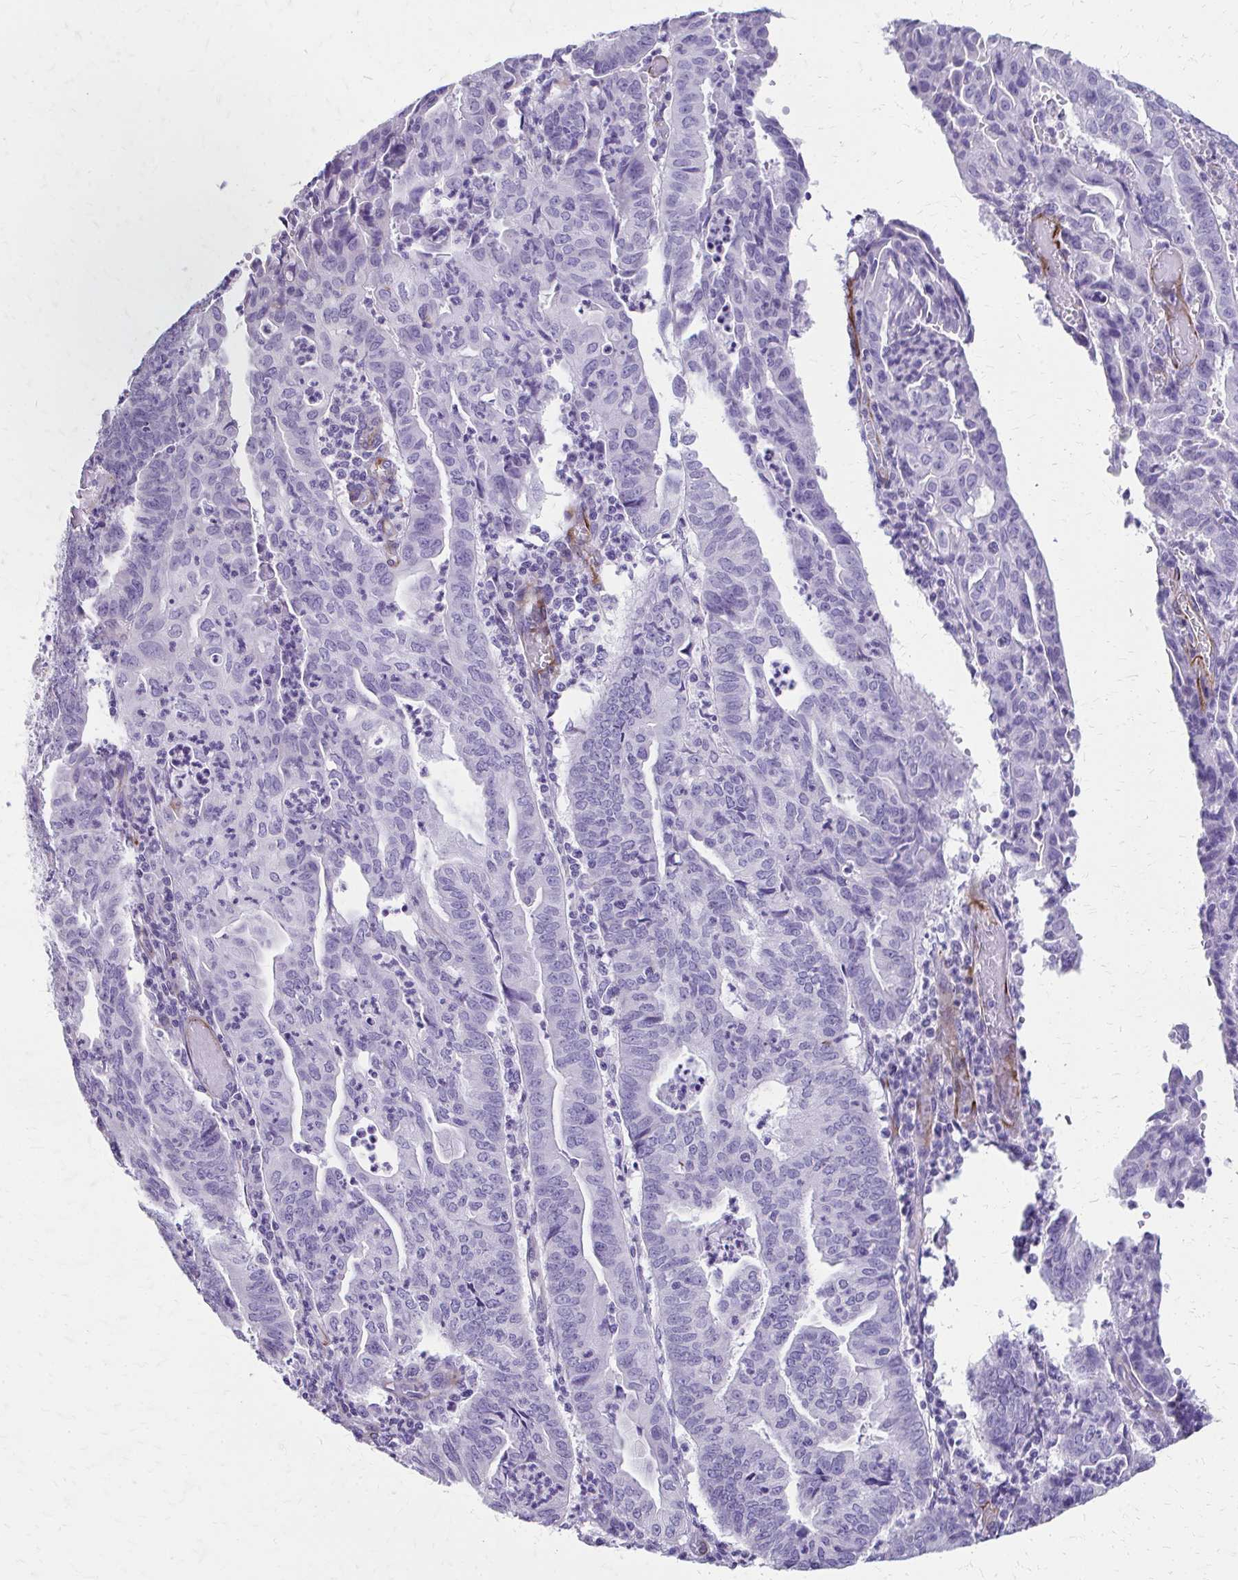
{"staining": {"intensity": "negative", "quantity": "none", "location": "none"}, "tissue": "endometrial cancer", "cell_type": "Tumor cells", "image_type": "cancer", "snomed": [{"axis": "morphology", "description": "Adenocarcinoma, NOS"}, {"axis": "topography", "description": "Endometrium"}], "caption": "Immunohistochemistry photomicrograph of endometrial adenocarcinoma stained for a protein (brown), which demonstrates no staining in tumor cells.", "gene": "TRIM6", "patient": {"sex": "female", "age": 60}}